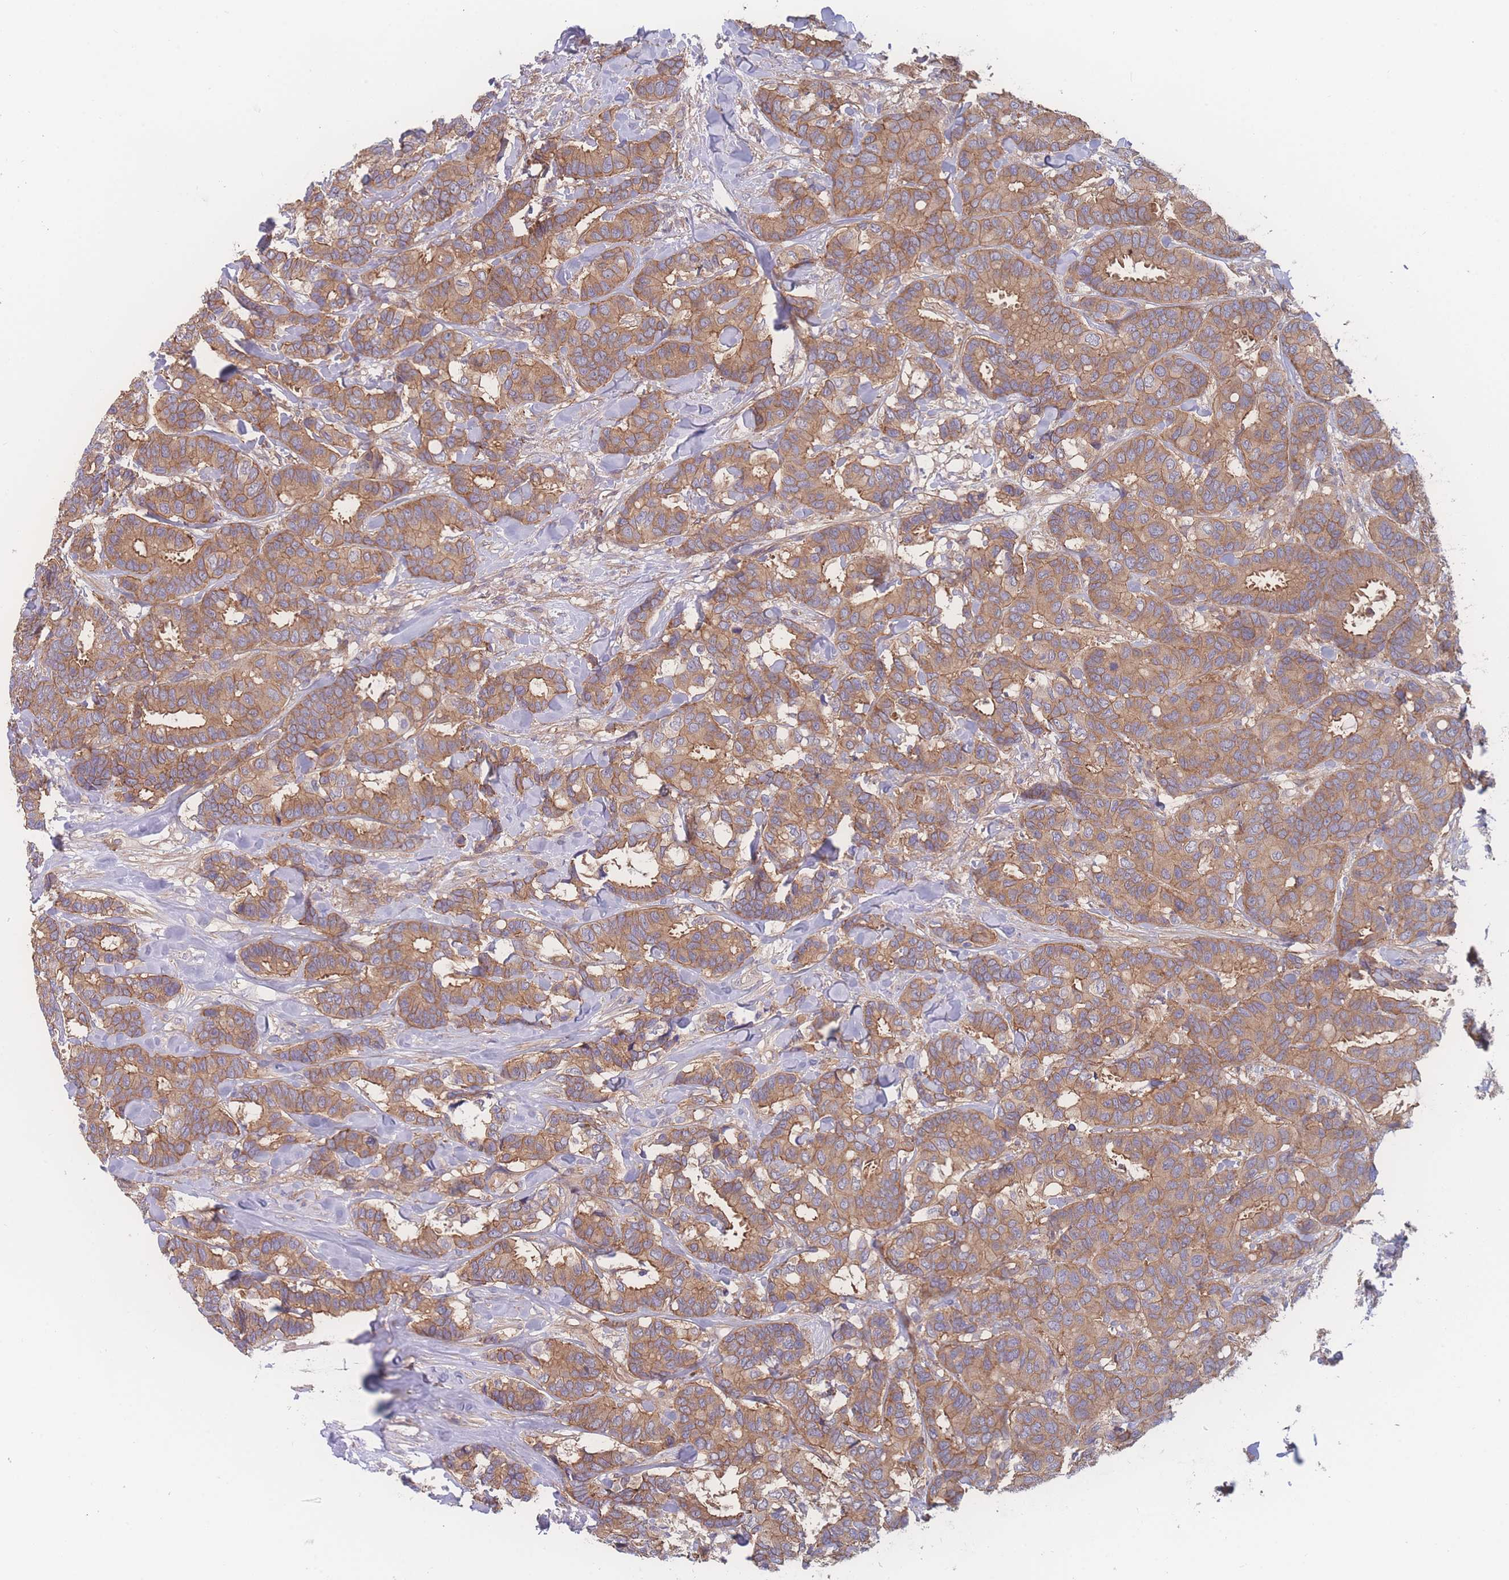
{"staining": {"intensity": "moderate", "quantity": ">75%", "location": "cytoplasmic/membranous"}, "tissue": "breast cancer", "cell_type": "Tumor cells", "image_type": "cancer", "snomed": [{"axis": "morphology", "description": "Normal tissue, NOS"}, {"axis": "morphology", "description": "Duct carcinoma"}, {"axis": "topography", "description": "Breast"}], "caption": "High-power microscopy captured an immunohistochemistry image of breast infiltrating ductal carcinoma, revealing moderate cytoplasmic/membranous positivity in about >75% of tumor cells. (DAB (3,3'-diaminobenzidine) IHC, brown staining for protein, blue staining for nuclei).", "gene": "CFAP97", "patient": {"sex": "female", "age": 87}}